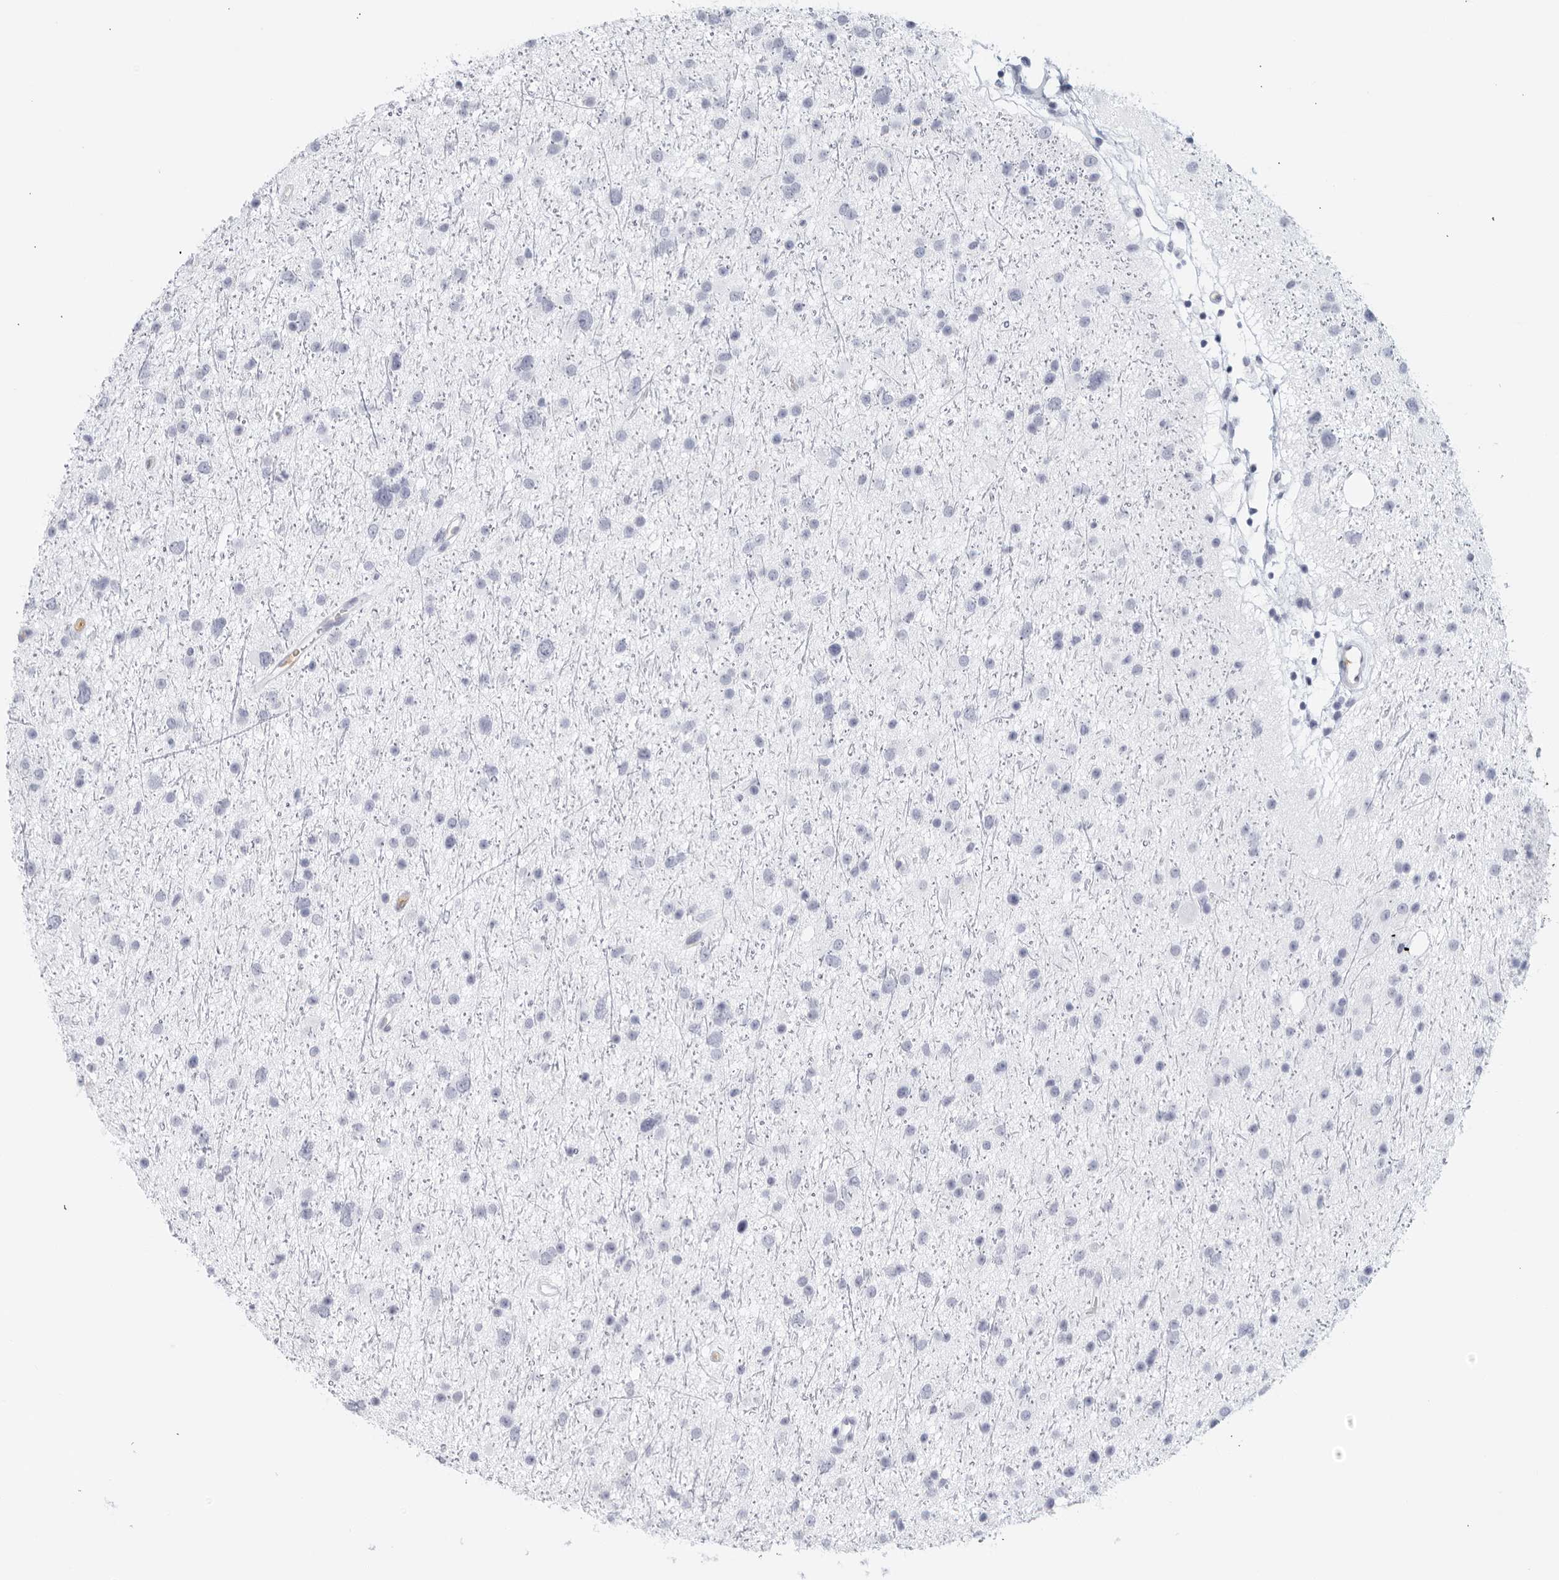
{"staining": {"intensity": "negative", "quantity": "none", "location": "none"}, "tissue": "glioma", "cell_type": "Tumor cells", "image_type": "cancer", "snomed": [{"axis": "morphology", "description": "Glioma, malignant, Low grade"}, {"axis": "topography", "description": "Cerebral cortex"}], "caption": "An IHC image of malignant glioma (low-grade) is shown. There is no staining in tumor cells of malignant glioma (low-grade). Brightfield microscopy of immunohistochemistry stained with DAB (3,3'-diaminobenzidine) (brown) and hematoxylin (blue), captured at high magnification.", "gene": "FGG", "patient": {"sex": "female", "age": 39}}